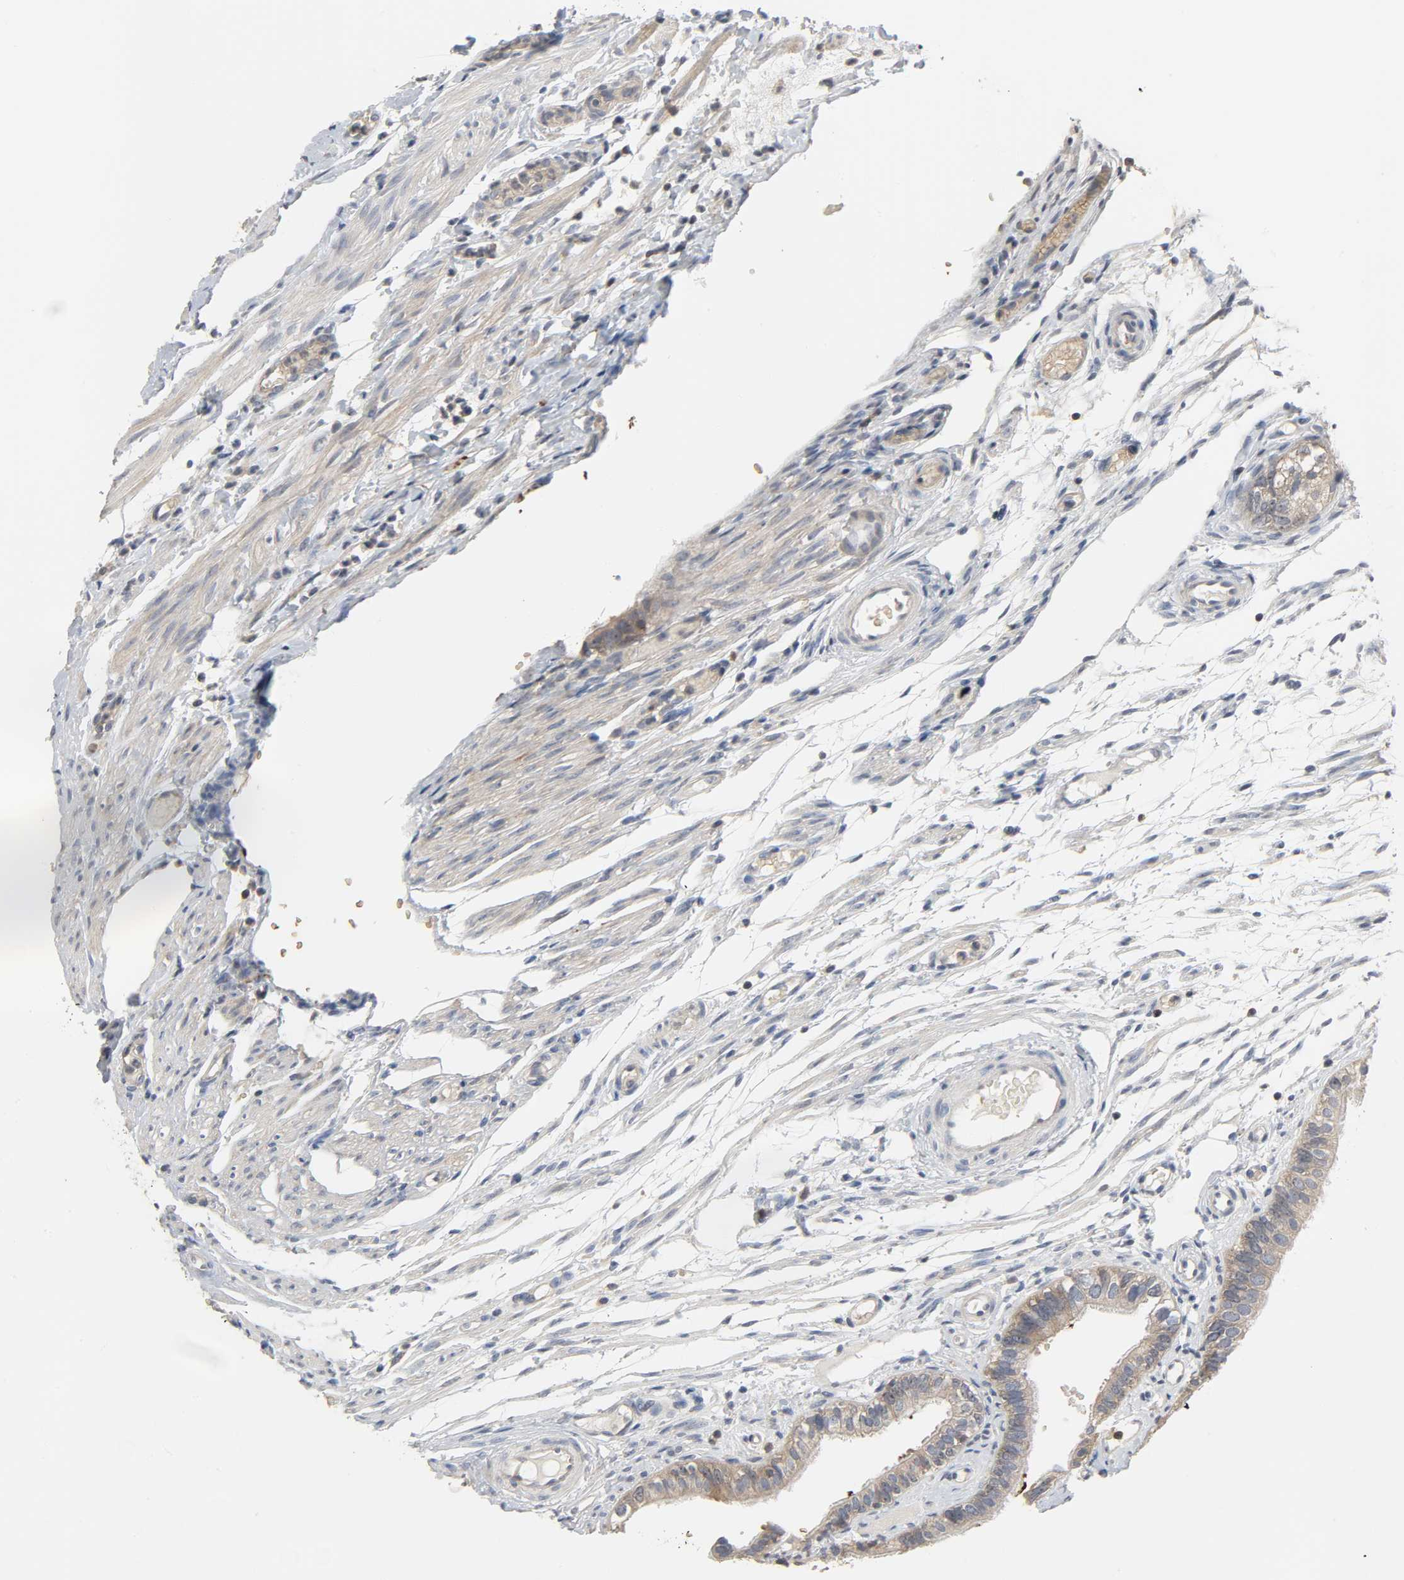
{"staining": {"intensity": "strong", "quantity": ">75%", "location": "cytoplasmic/membranous"}, "tissue": "fallopian tube", "cell_type": "Glandular cells", "image_type": "normal", "snomed": [{"axis": "morphology", "description": "Normal tissue, NOS"}, {"axis": "morphology", "description": "Dermoid, NOS"}, {"axis": "topography", "description": "Fallopian tube"}], "caption": "Glandular cells display high levels of strong cytoplasmic/membranous positivity in about >75% of cells in normal fallopian tube. (DAB (3,3'-diaminobenzidine) IHC with brightfield microscopy, high magnification).", "gene": "PLEKHA2", "patient": {"sex": "female", "age": 33}}